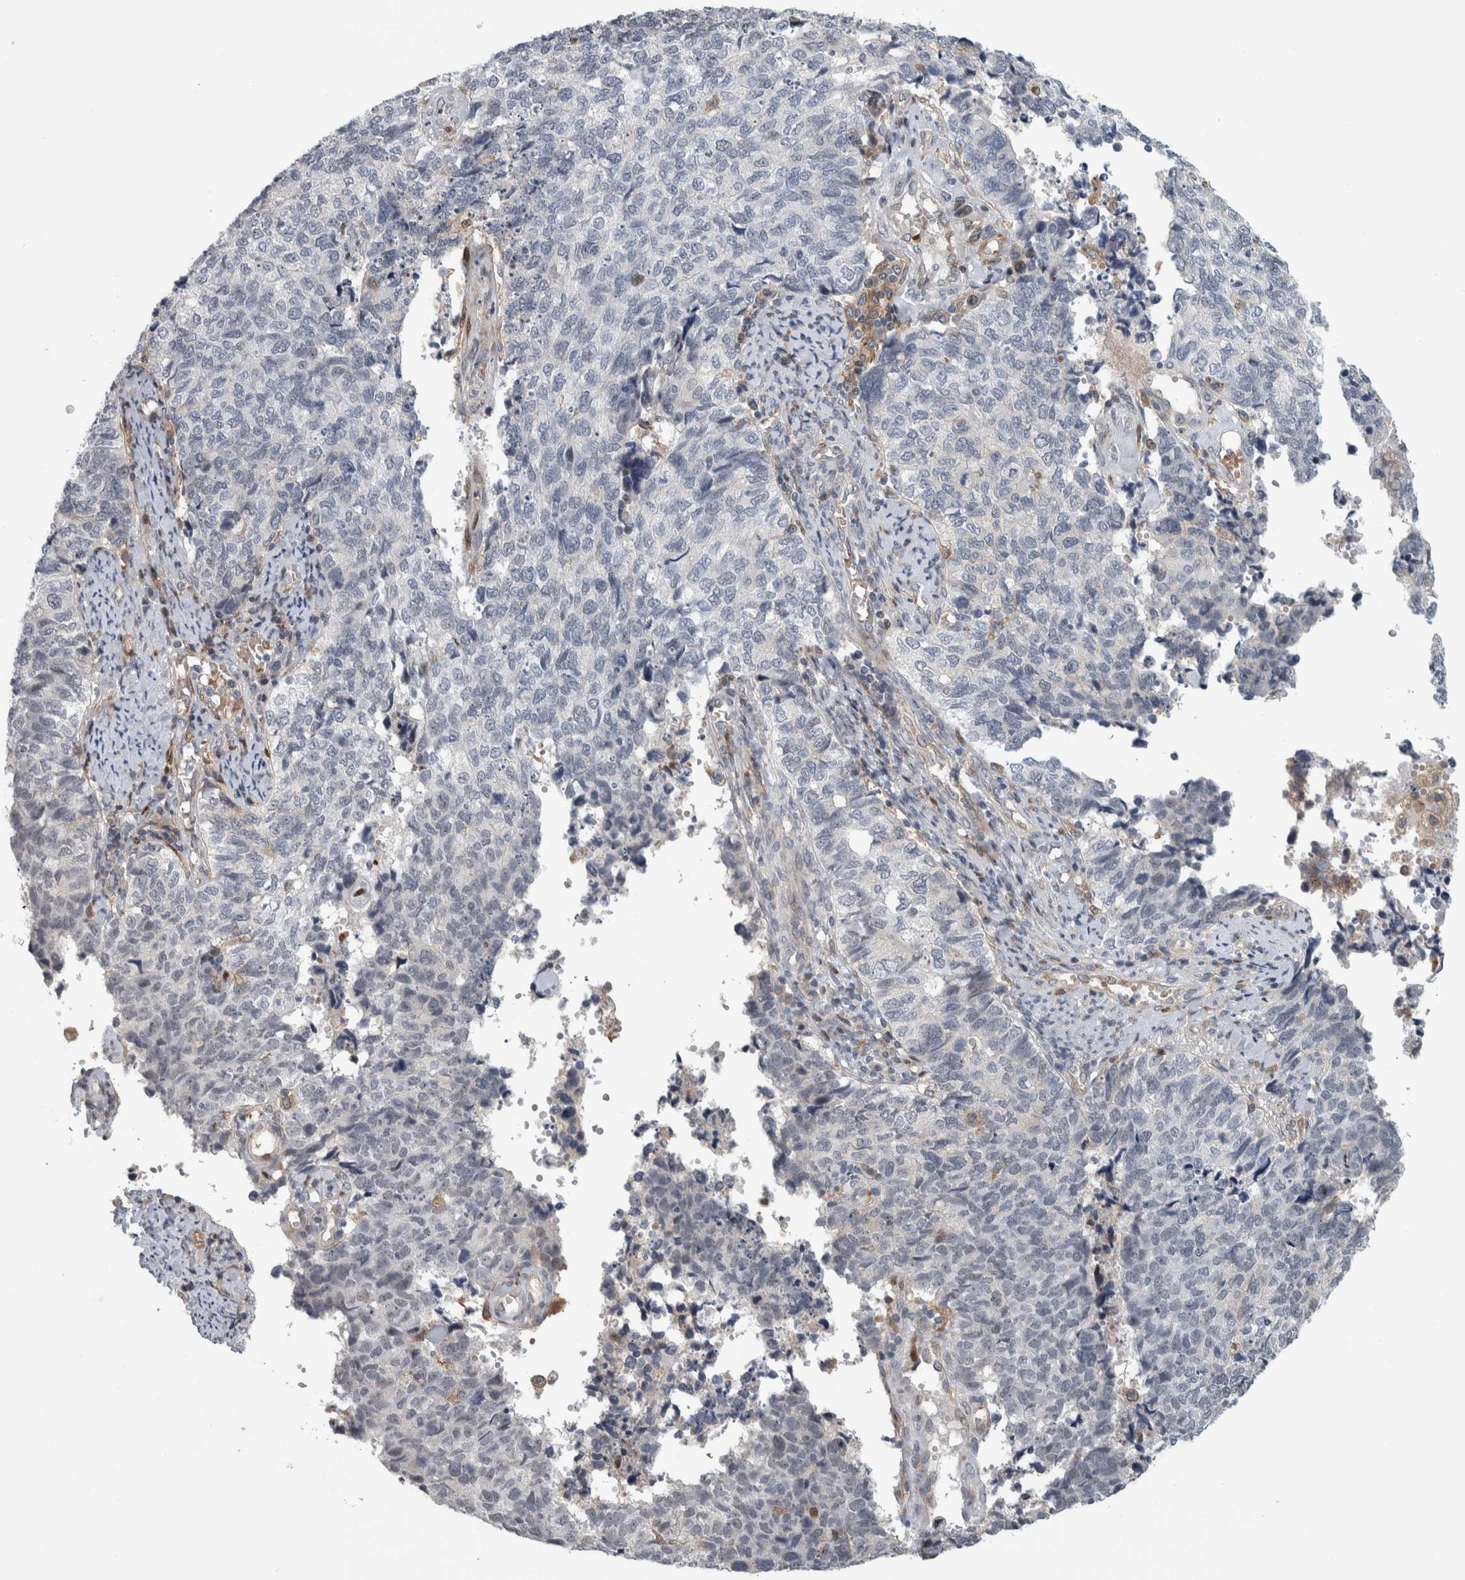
{"staining": {"intensity": "negative", "quantity": "none", "location": "none"}, "tissue": "cervical cancer", "cell_type": "Tumor cells", "image_type": "cancer", "snomed": [{"axis": "morphology", "description": "Squamous cell carcinoma, NOS"}, {"axis": "topography", "description": "Cervix"}], "caption": "High magnification brightfield microscopy of cervical squamous cell carcinoma stained with DAB (3,3'-diaminobenzidine) (brown) and counterstained with hematoxylin (blue): tumor cells show no significant positivity.", "gene": "MSL1", "patient": {"sex": "female", "age": 63}}